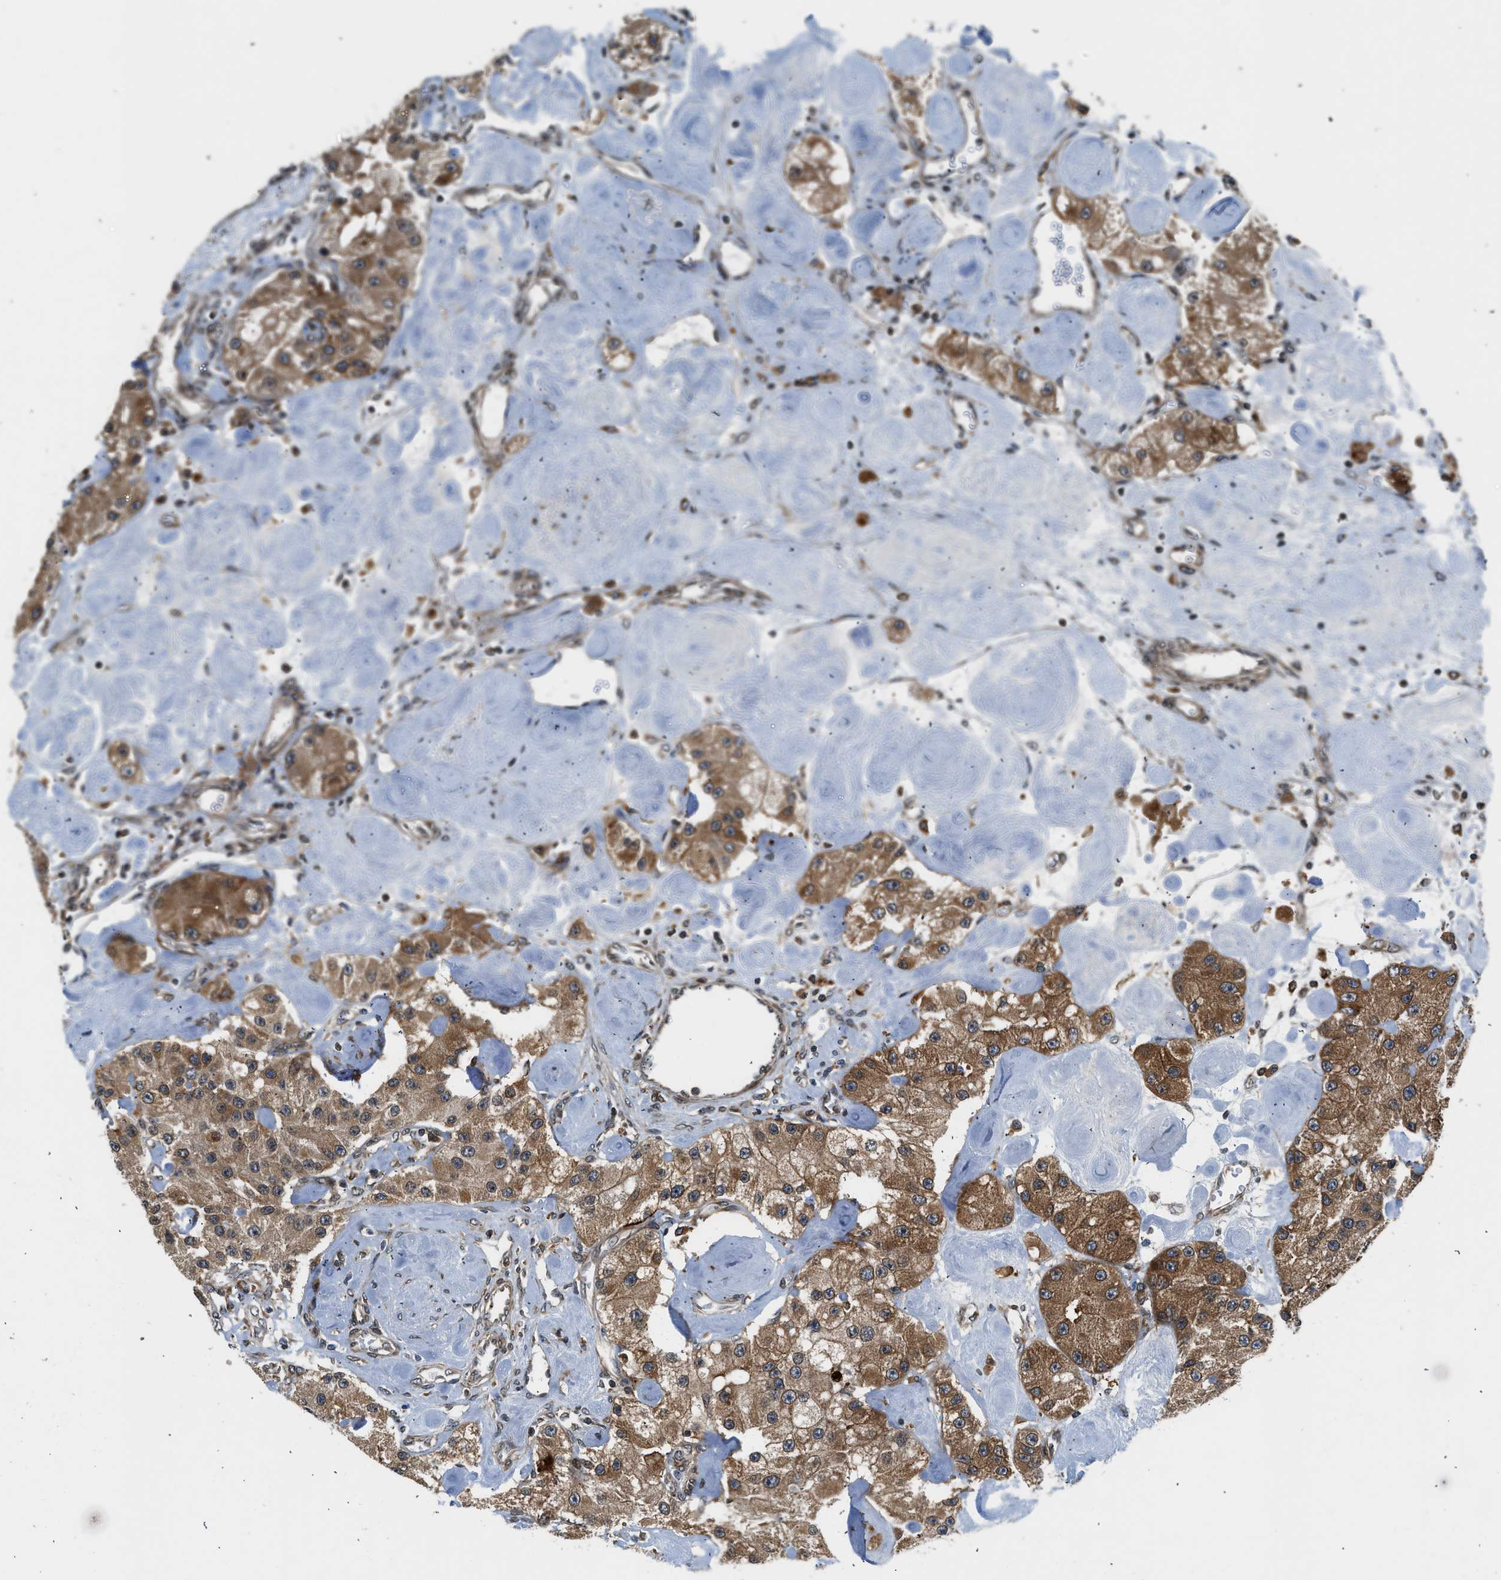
{"staining": {"intensity": "moderate", "quantity": ">75%", "location": "cytoplasmic/membranous"}, "tissue": "carcinoid", "cell_type": "Tumor cells", "image_type": "cancer", "snomed": [{"axis": "morphology", "description": "Carcinoid, malignant, NOS"}, {"axis": "topography", "description": "Pancreas"}], "caption": "Immunohistochemical staining of human carcinoid (malignant) demonstrates medium levels of moderate cytoplasmic/membranous positivity in approximately >75% of tumor cells. (IHC, brightfield microscopy, high magnification).", "gene": "RETREG3", "patient": {"sex": "male", "age": 41}}